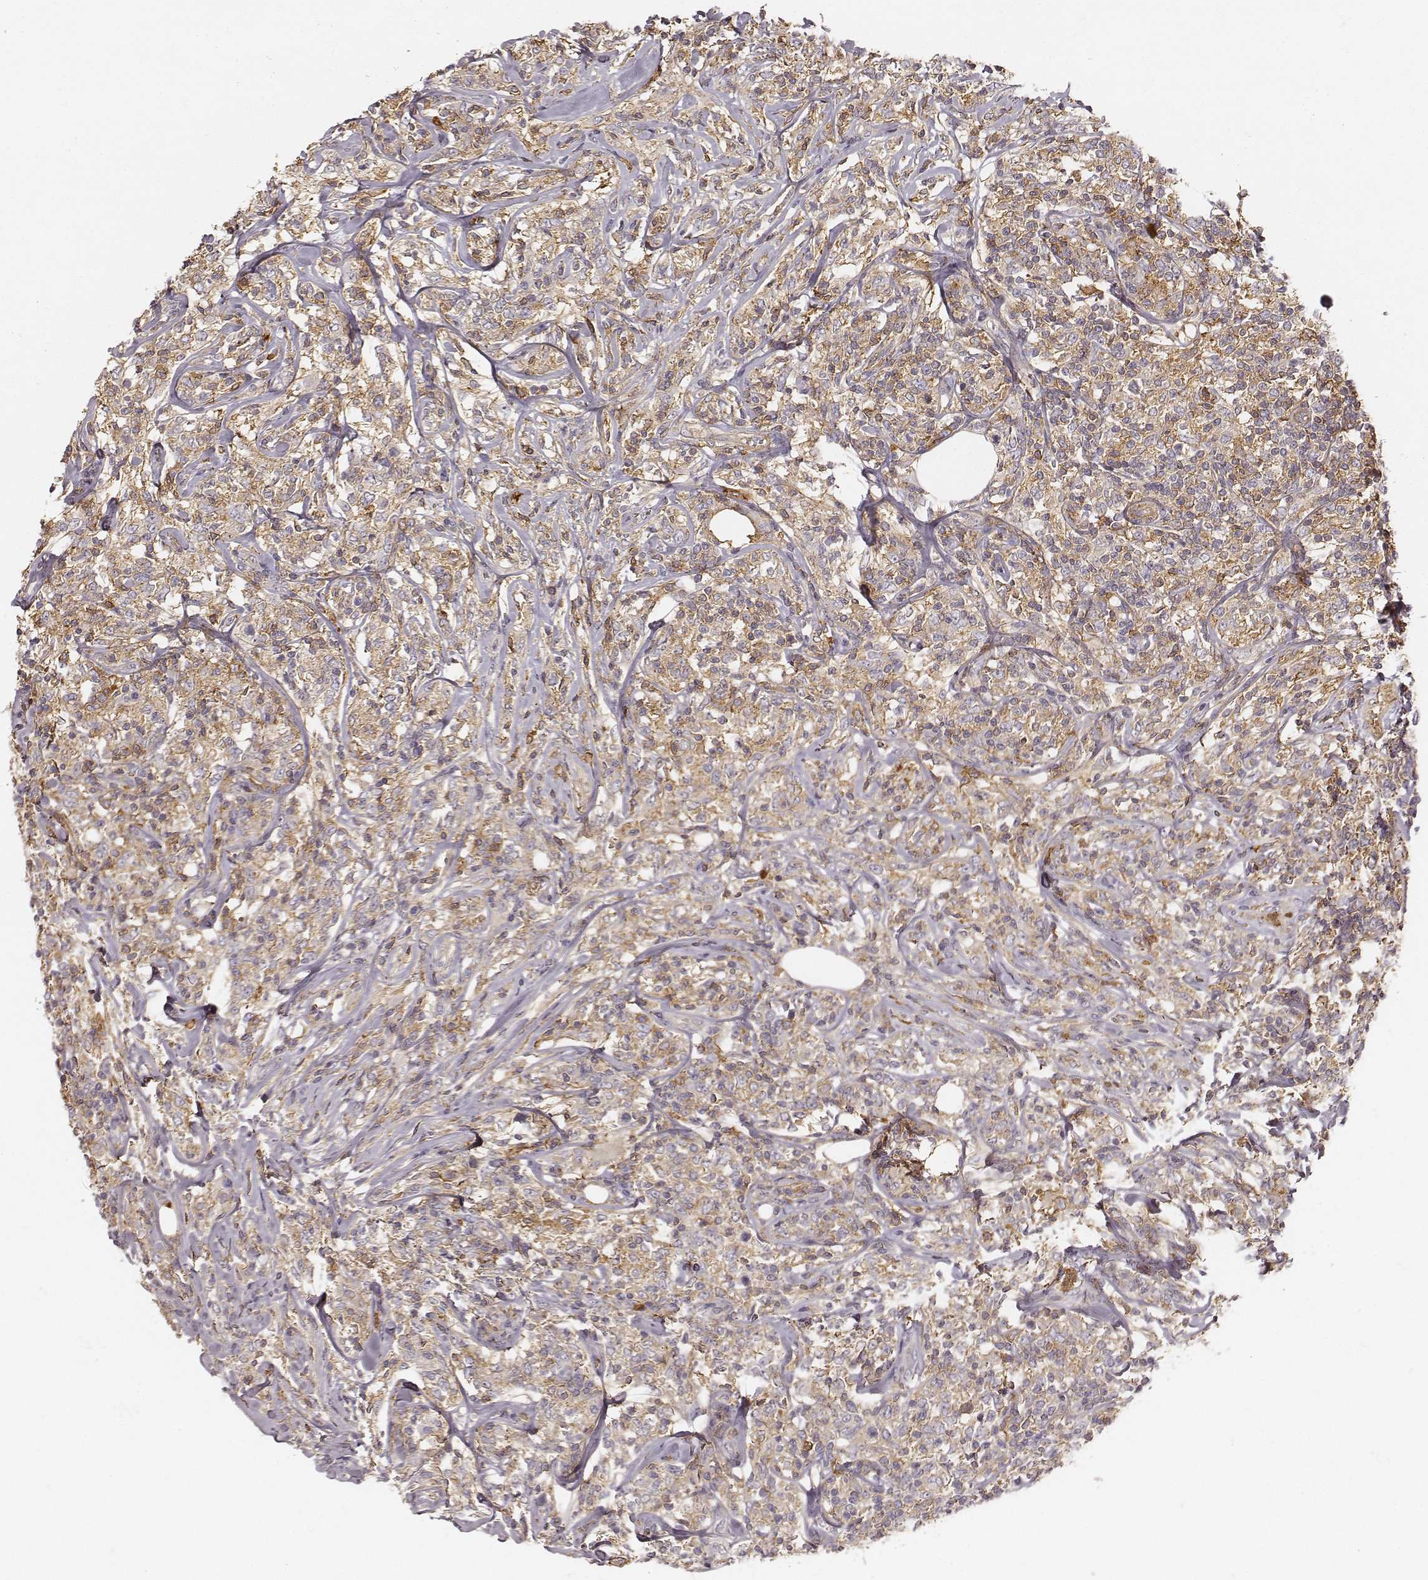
{"staining": {"intensity": "weak", "quantity": ">75%", "location": "cytoplasmic/membranous"}, "tissue": "lymphoma", "cell_type": "Tumor cells", "image_type": "cancer", "snomed": [{"axis": "morphology", "description": "Malignant lymphoma, non-Hodgkin's type, High grade"}, {"axis": "topography", "description": "Lymph node"}], "caption": "Immunohistochemical staining of lymphoma shows low levels of weak cytoplasmic/membranous positivity in about >75% of tumor cells. Immunohistochemistry (ihc) stains the protein of interest in brown and the nuclei are stained blue.", "gene": "ZYX", "patient": {"sex": "female", "age": 84}}